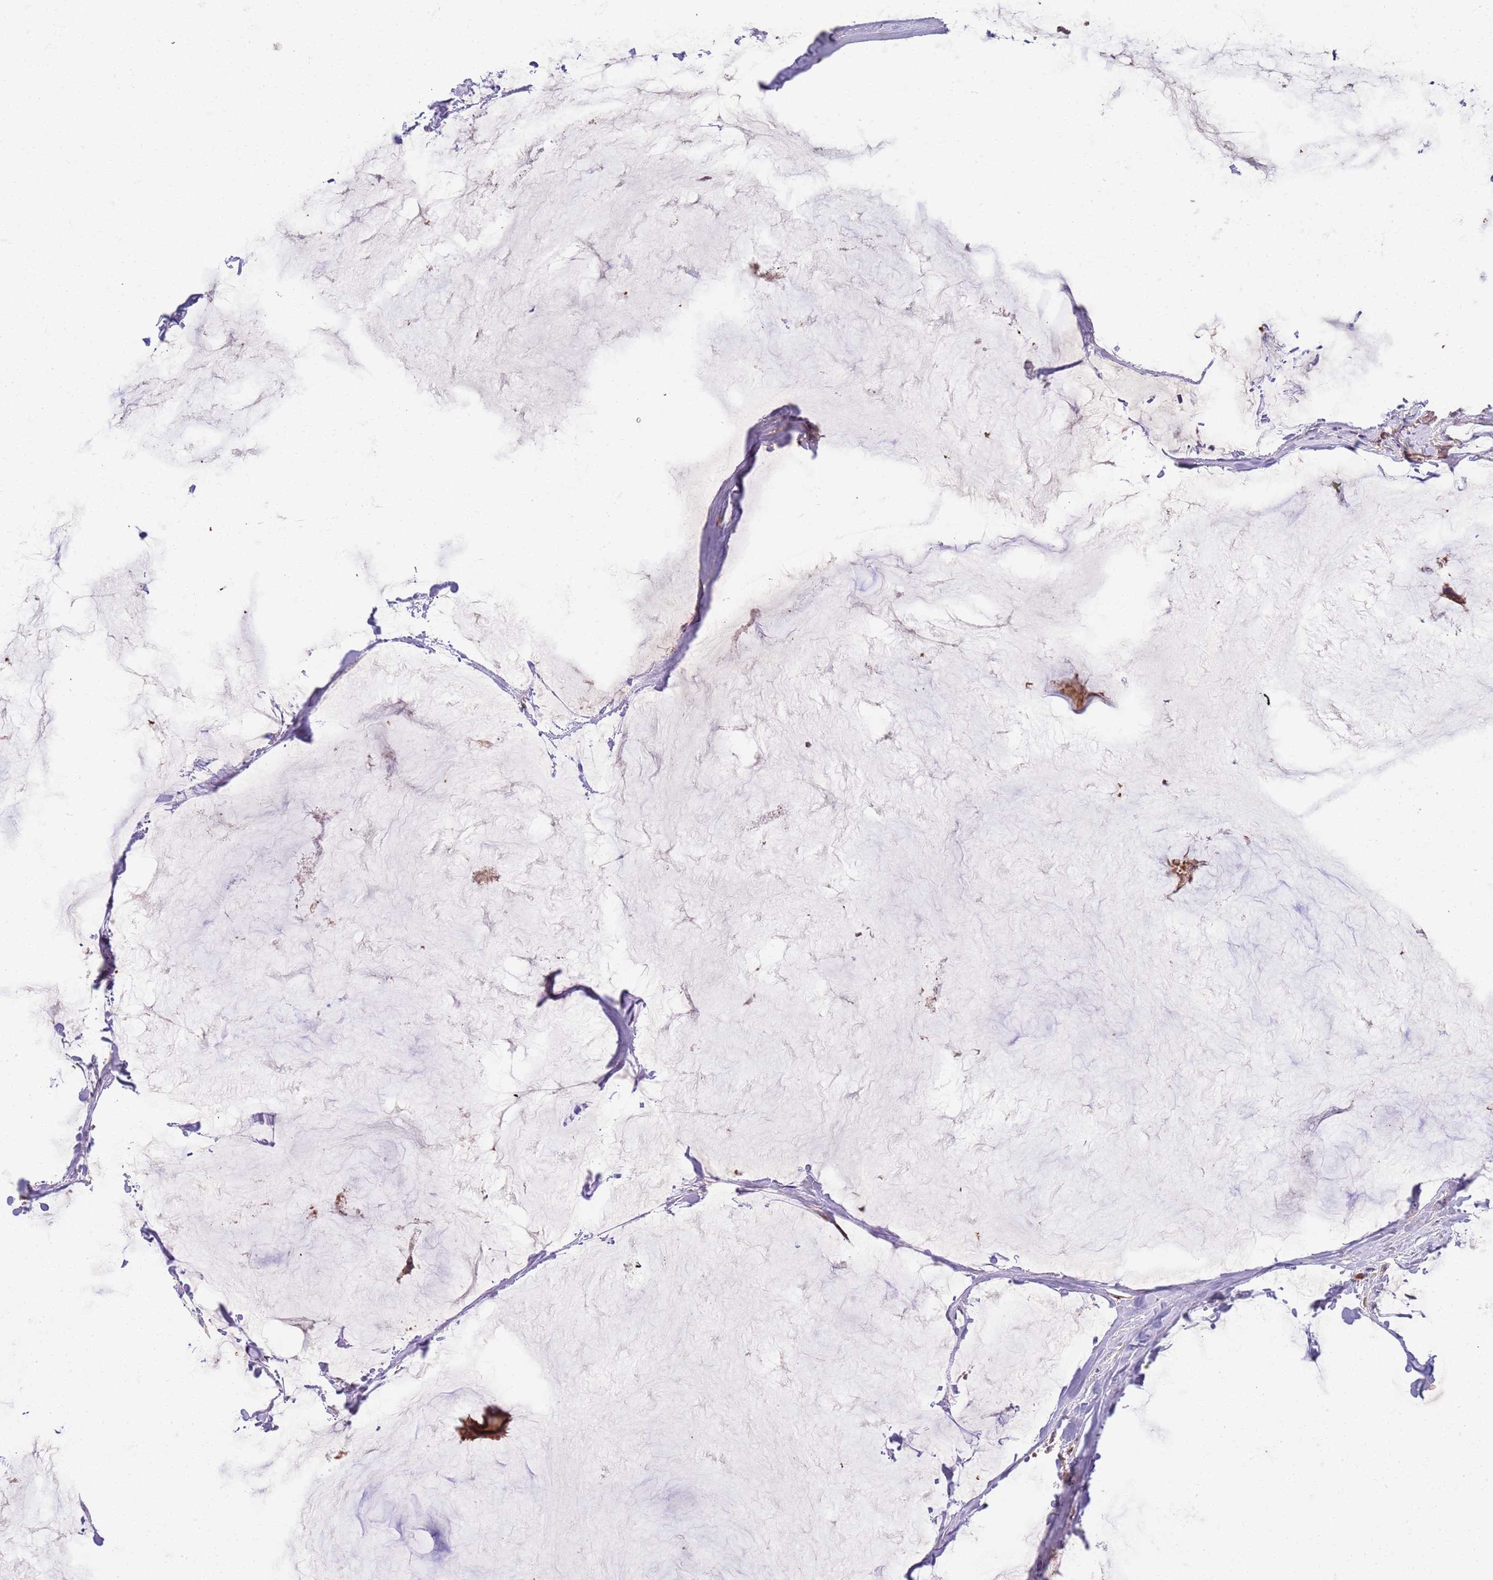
{"staining": {"intensity": "moderate", "quantity": ">75%", "location": "cytoplasmic/membranous"}, "tissue": "breast cancer", "cell_type": "Tumor cells", "image_type": "cancer", "snomed": [{"axis": "morphology", "description": "Duct carcinoma"}, {"axis": "topography", "description": "Breast"}], "caption": "A brown stain highlights moderate cytoplasmic/membranous staining of a protein in breast cancer (invasive ductal carcinoma) tumor cells.", "gene": "OSBP", "patient": {"sex": "female", "age": 93}}